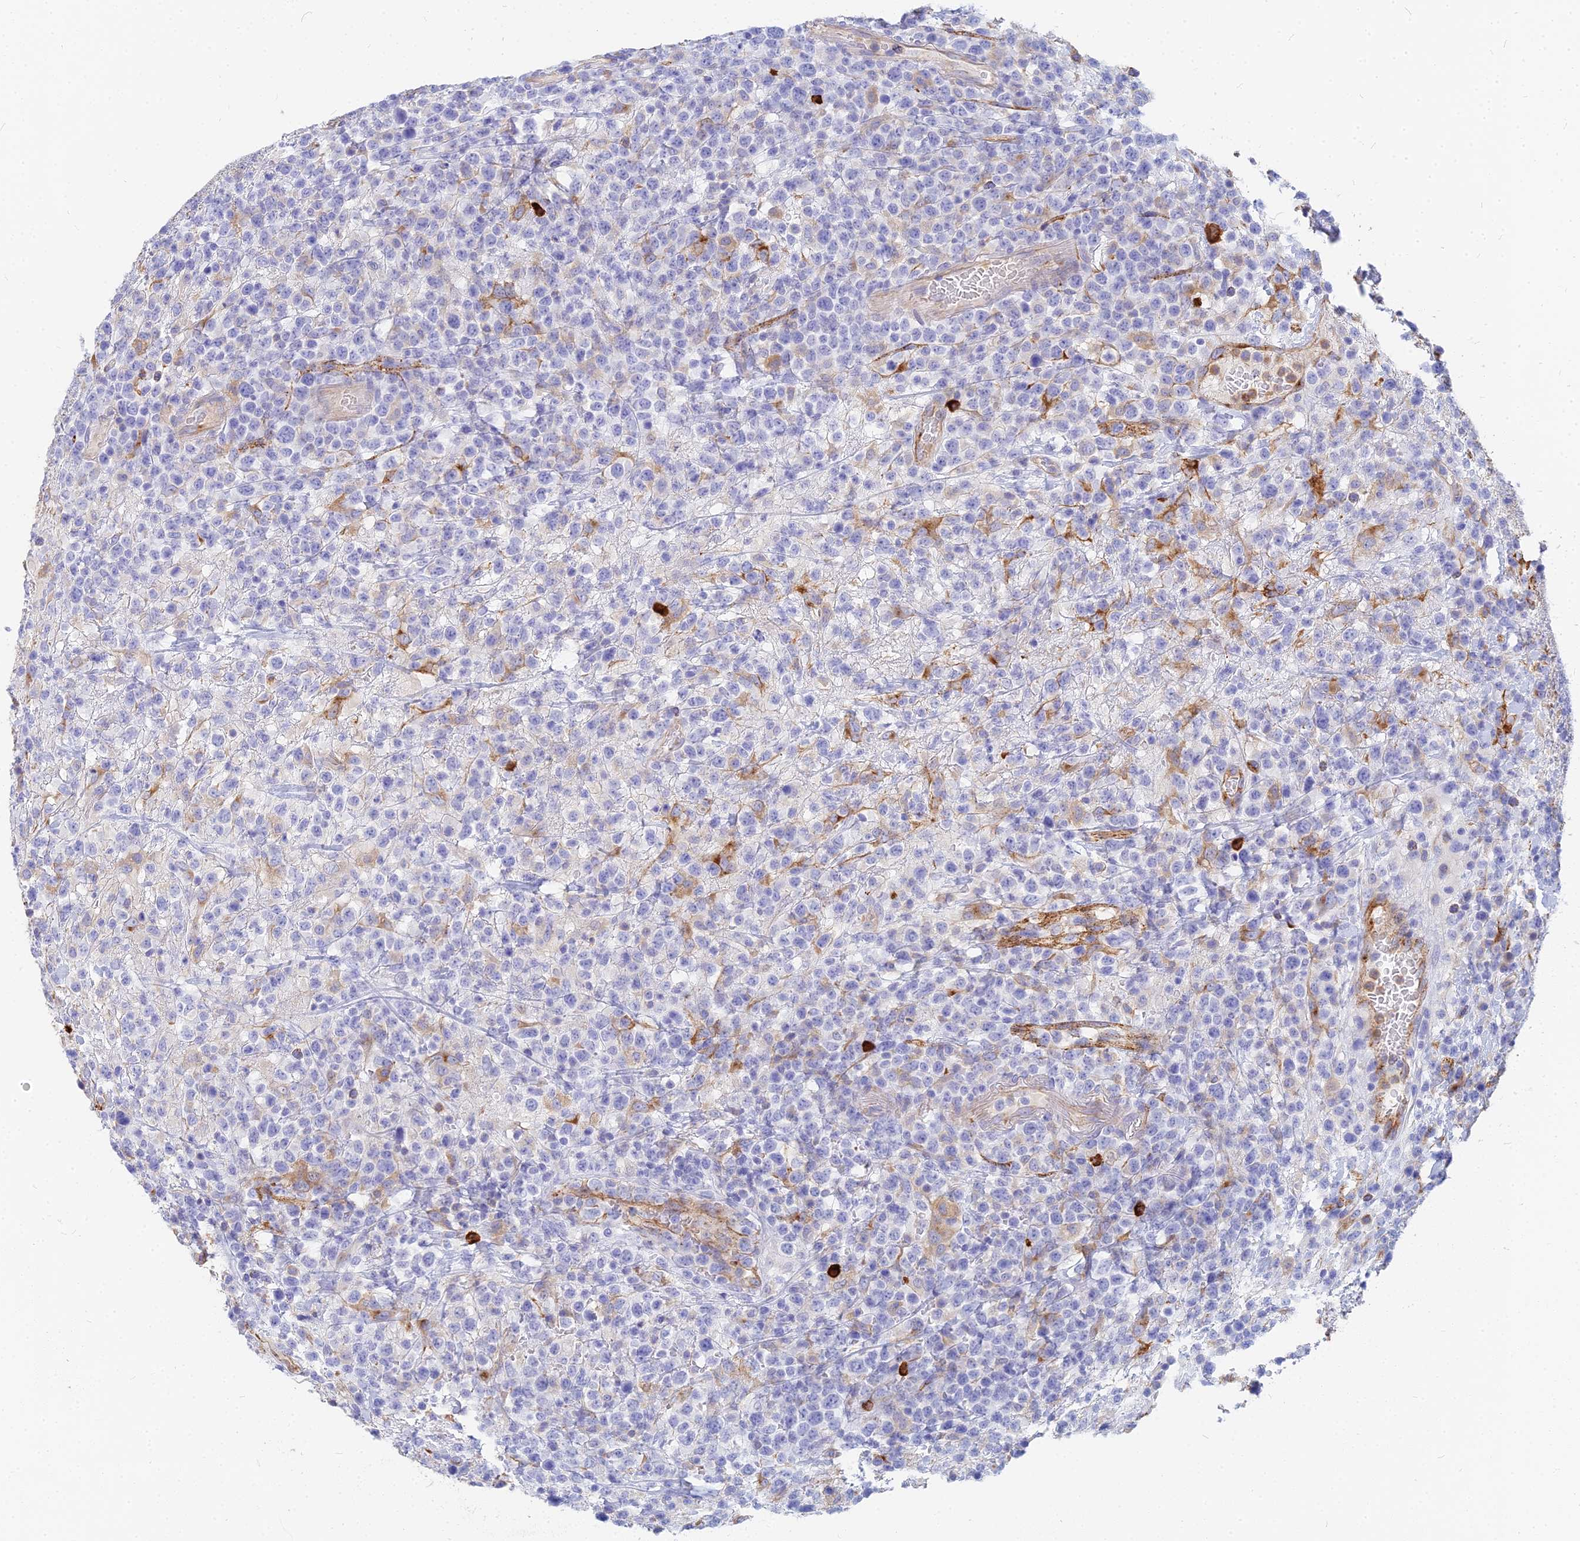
{"staining": {"intensity": "negative", "quantity": "none", "location": "none"}, "tissue": "lymphoma", "cell_type": "Tumor cells", "image_type": "cancer", "snomed": [{"axis": "morphology", "description": "Malignant lymphoma, non-Hodgkin's type, High grade"}, {"axis": "topography", "description": "Colon"}], "caption": "Immunohistochemical staining of high-grade malignant lymphoma, non-Hodgkin's type shows no significant staining in tumor cells.", "gene": "VAT1", "patient": {"sex": "female", "age": 53}}